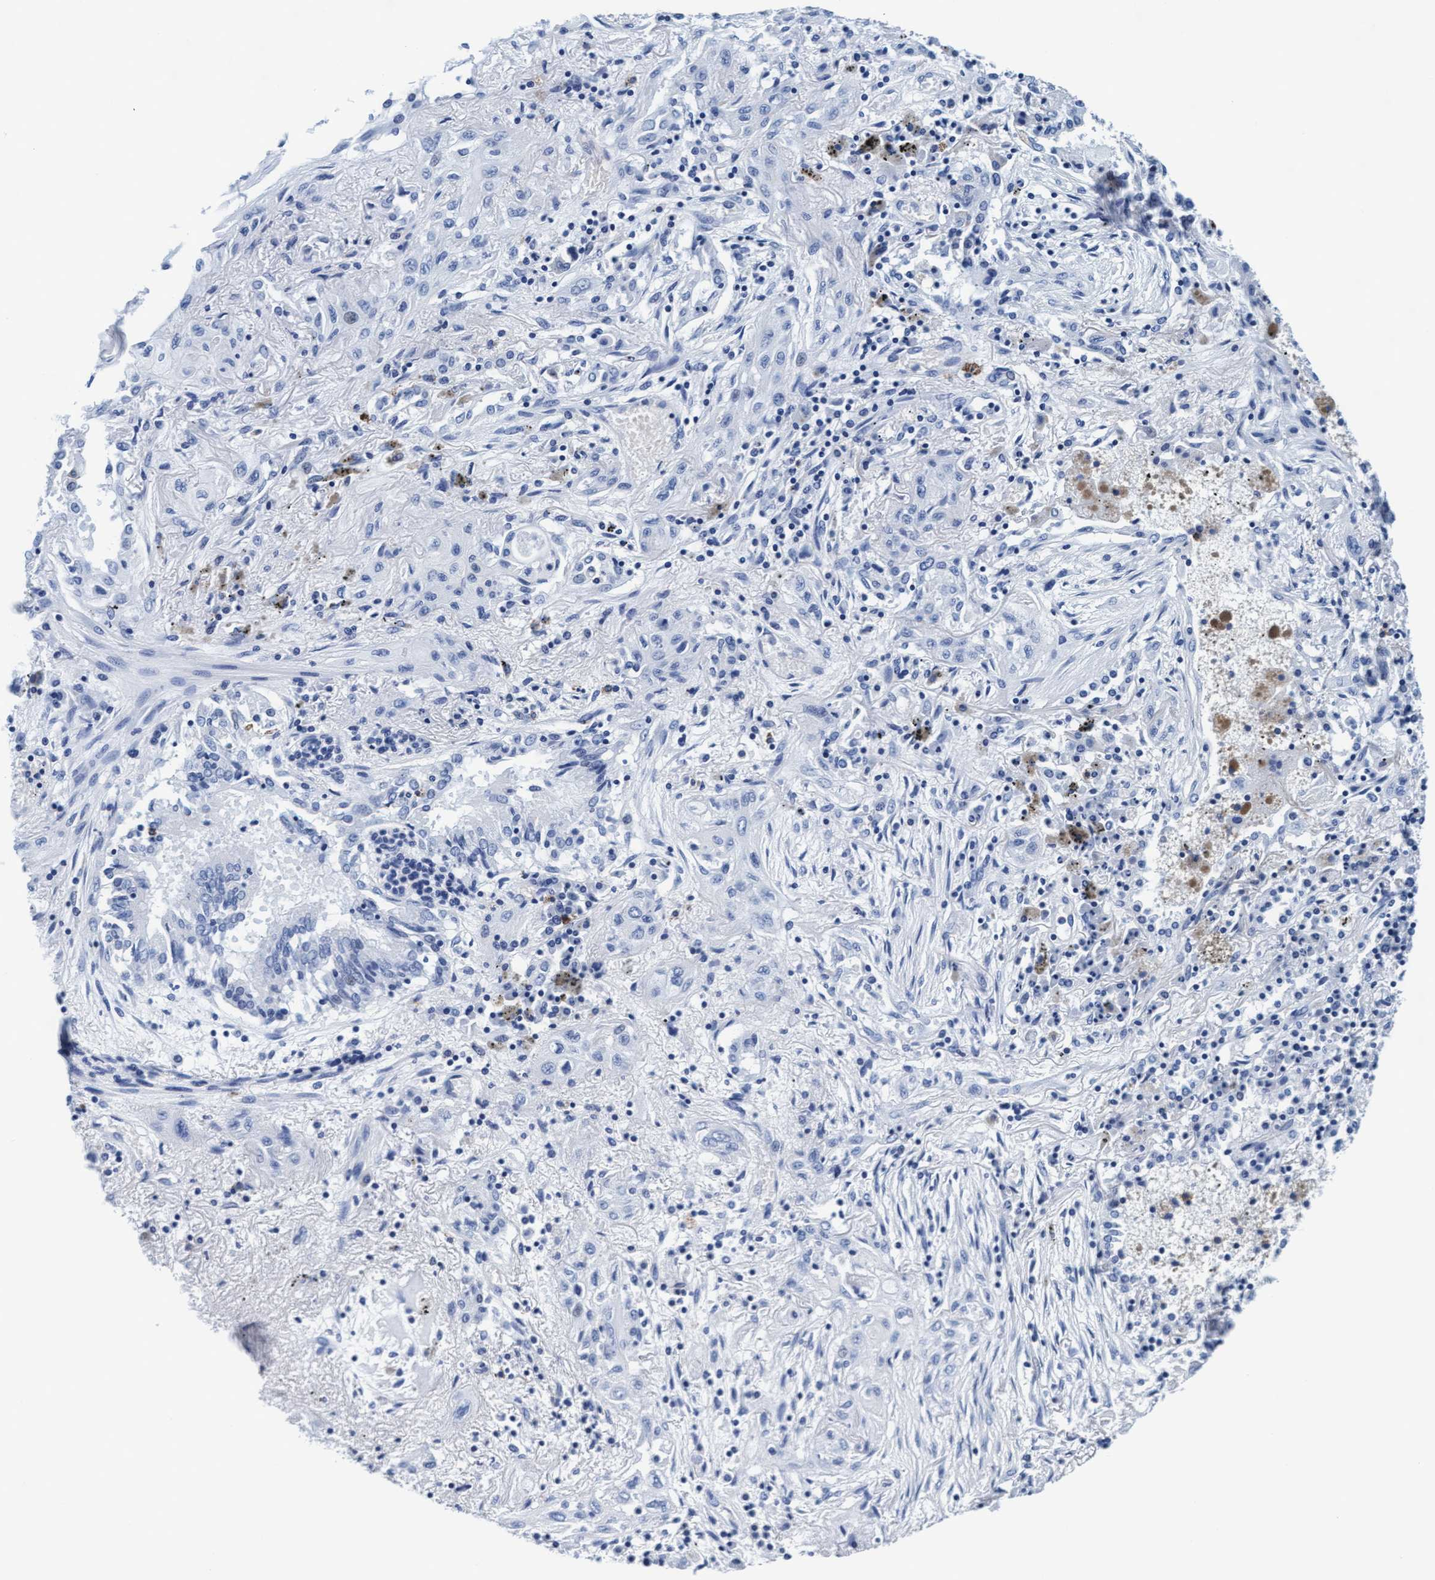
{"staining": {"intensity": "negative", "quantity": "none", "location": "none"}, "tissue": "lung cancer", "cell_type": "Tumor cells", "image_type": "cancer", "snomed": [{"axis": "morphology", "description": "Squamous cell carcinoma, NOS"}, {"axis": "topography", "description": "Lung"}], "caption": "High magnification brightfield microscopy of lung squamous cell carcinoma stained with DAB (brown) and counterstained with hematoxylin (blue): tumor cells show no significant positivity.", "gene": "ARSG", "patient": {"sex": "female", "age": 47}}